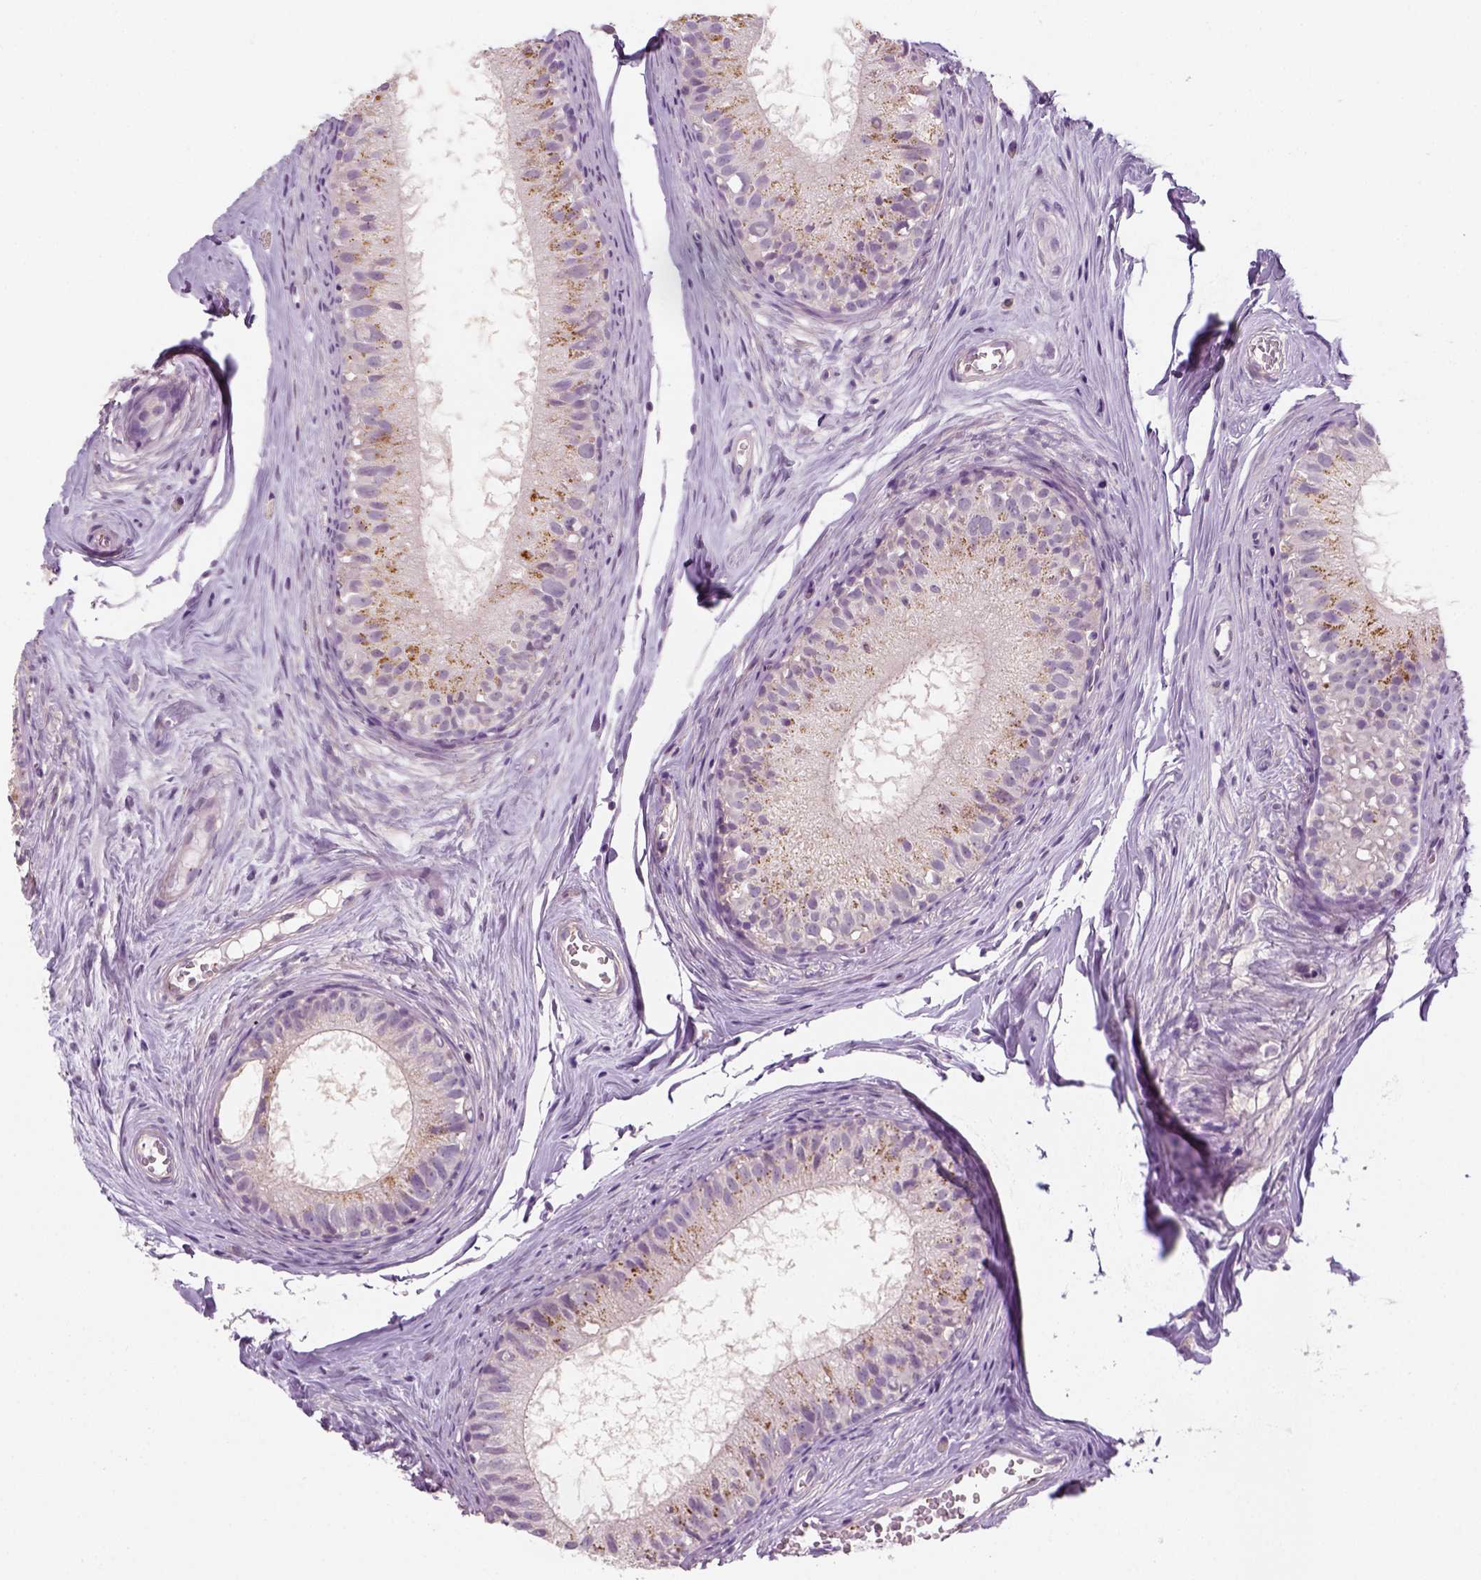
{"staining": {"intensity": "negative", "quantity": "none", "location": "none"}, "tissue": "epididymis", "cell_type": "Glandular cells", "image_type": "normal", "snomed": [{"axis": "morphology", "description": "Normal tissue, NOS"}, {"axis": "topography", "description": "Epididymis"}], "caption": "Unremarkable epididymis was stained to show a protein in brown. There is no significant staining in glandular cells.", "gene": "FAM163B", "patient": {"sex": "male", "age": 45}}